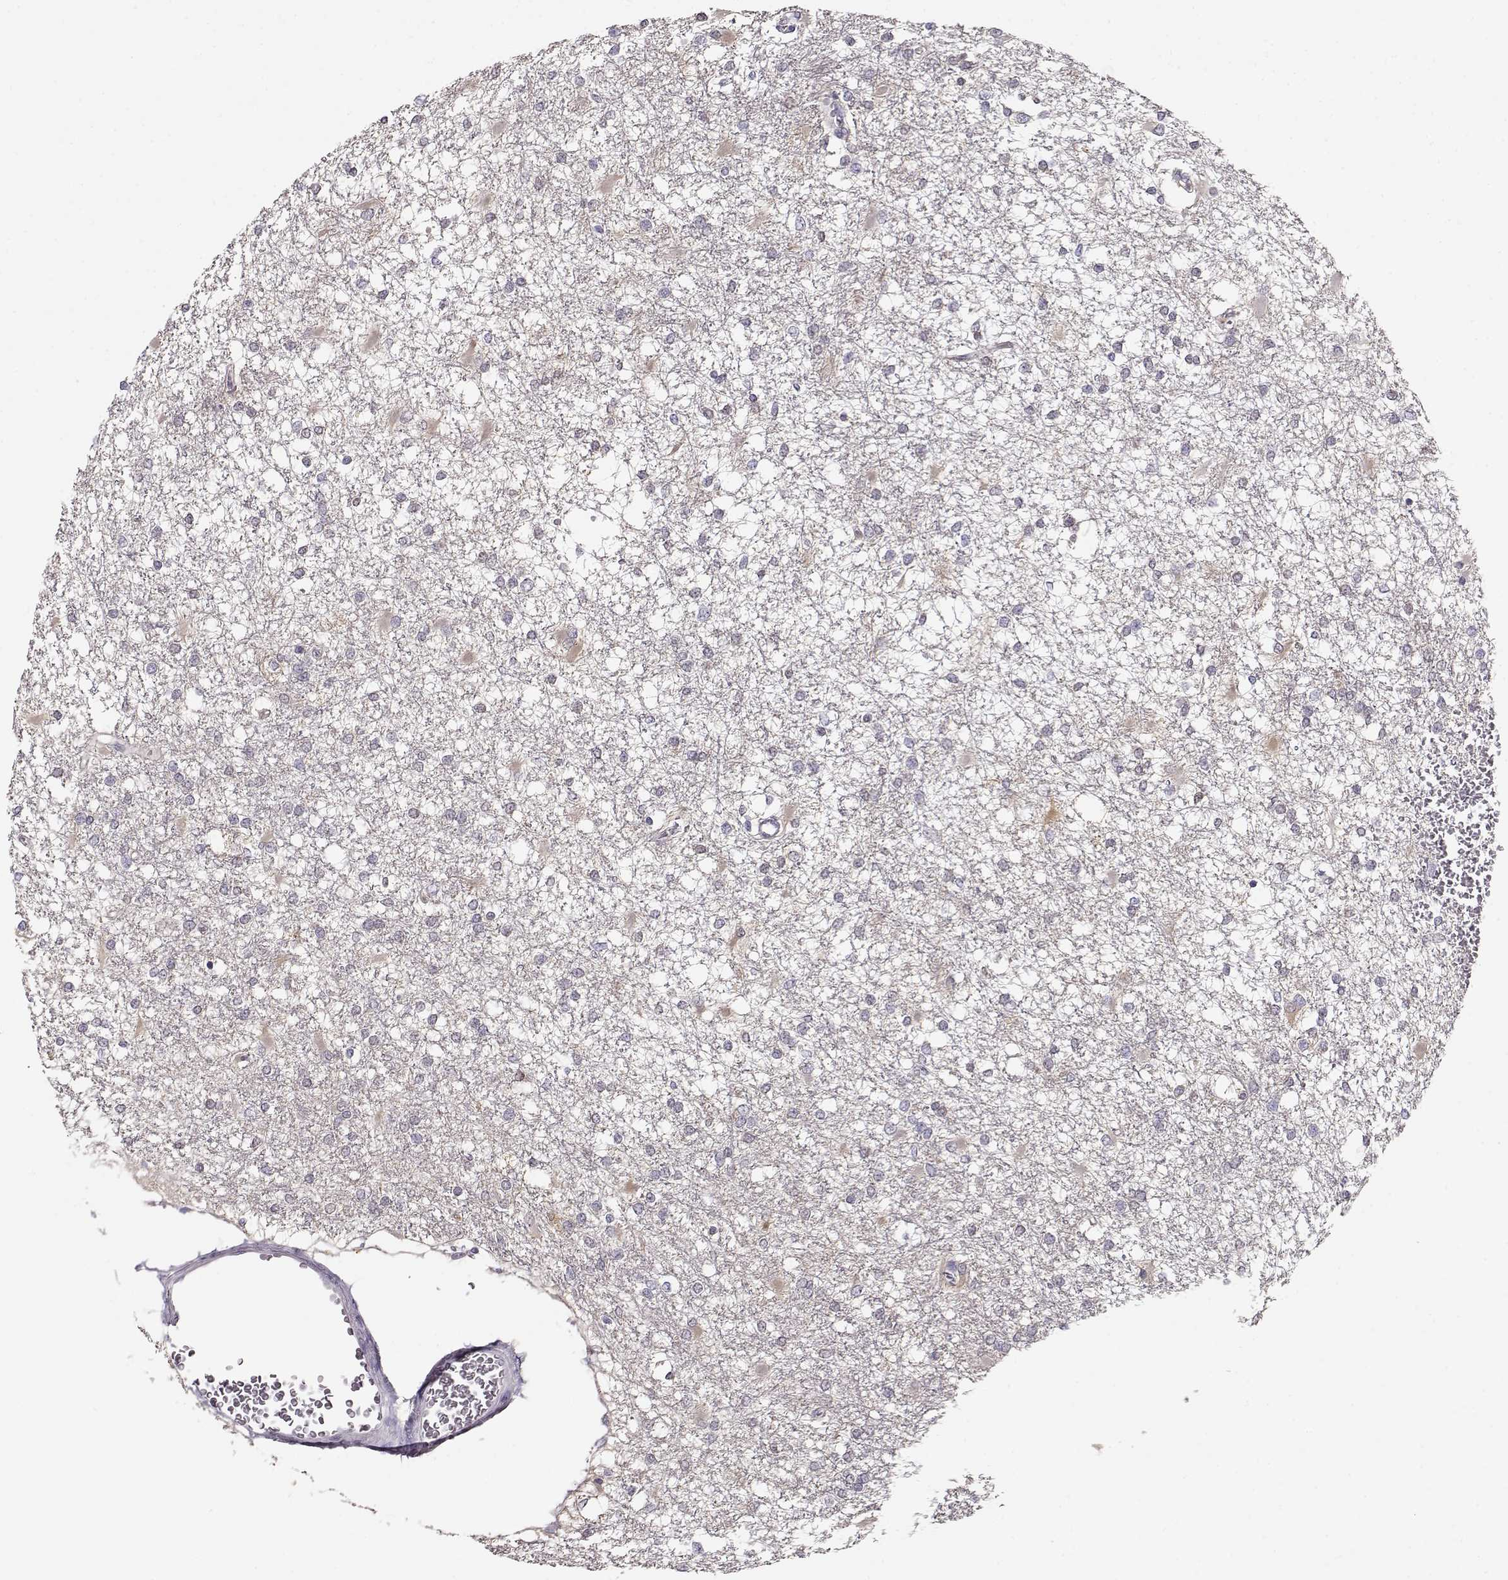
{"staining": {"intensity": "negative", "quantity": "none", "location": "none"}, "tissue": "glioma", "cell_type": "Tumor cells", "image_type": "cancer", "snomed": [{"axis": "morphology", "description": "Glioma, malignant, High grade"}, {"axis": "topography", "description": "Cerebral cortex"}], "caption": "DAB immunohistochemical staining of human glioma exhibits no significant positivity in tumor cells.", "gene": "NDRG4", "patient": {"sex": "male", "age": 79}}